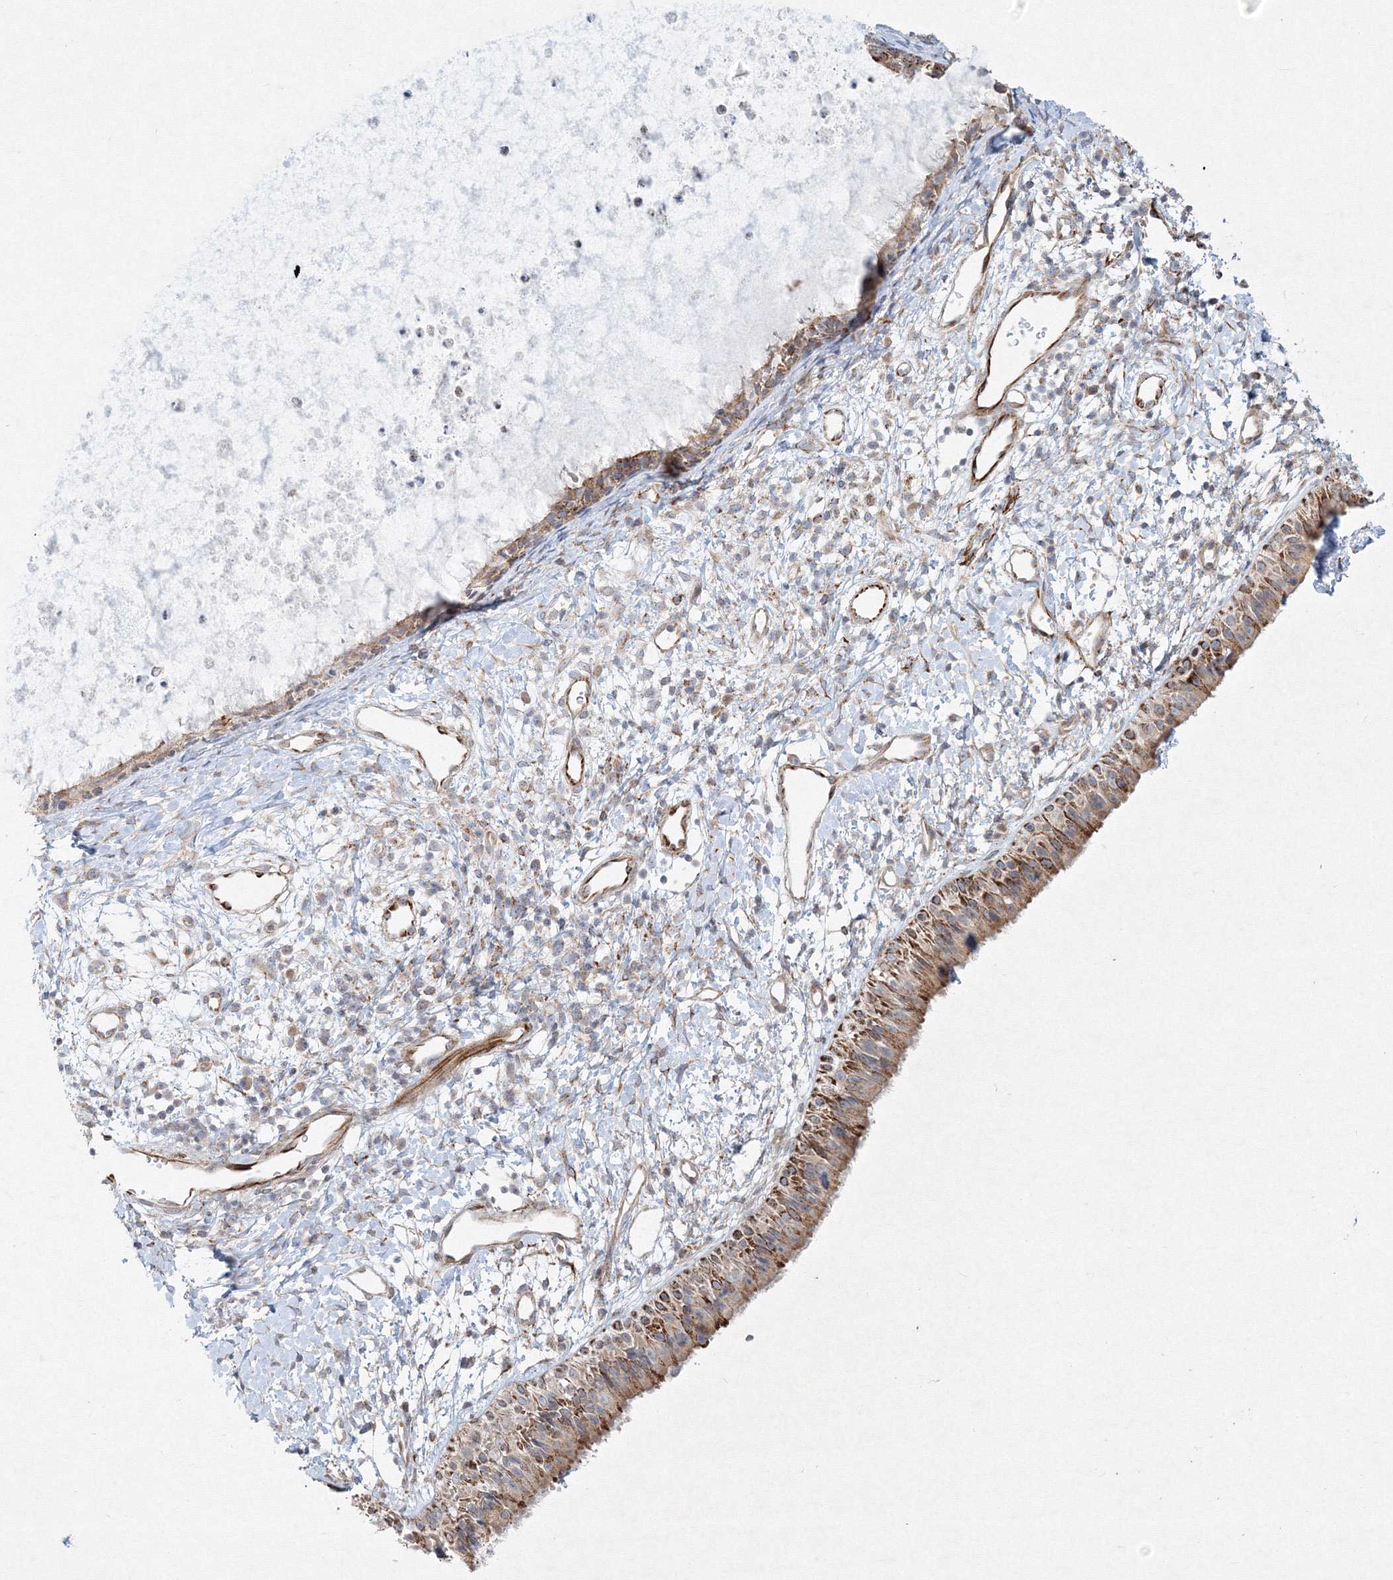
{"staining": {"intensity": "moderate", "quantity": ">75%", "location": "cytoplasmic/membranous"}, "tissue": "nasopharynx", "cell_type": "Respiratory epithelial cells", "image_type": "normal", "snomed": [{"axis": "morphology", "description": "Normal tissue, NOS"}, {"axis": "topography", "description": "Nasopharynx"}], "caption": "Protein staining by immunohistochemistry demonstrates moderate cytoplasmic/membranous staining in approximately >75% of respiratory epithelial cells in benign nasopharynx. (brown staining indicates protein expression, while blue staining denotes nuclei).", "gene": "WDR49", "patient": {"sex": "male", "age": 22}}